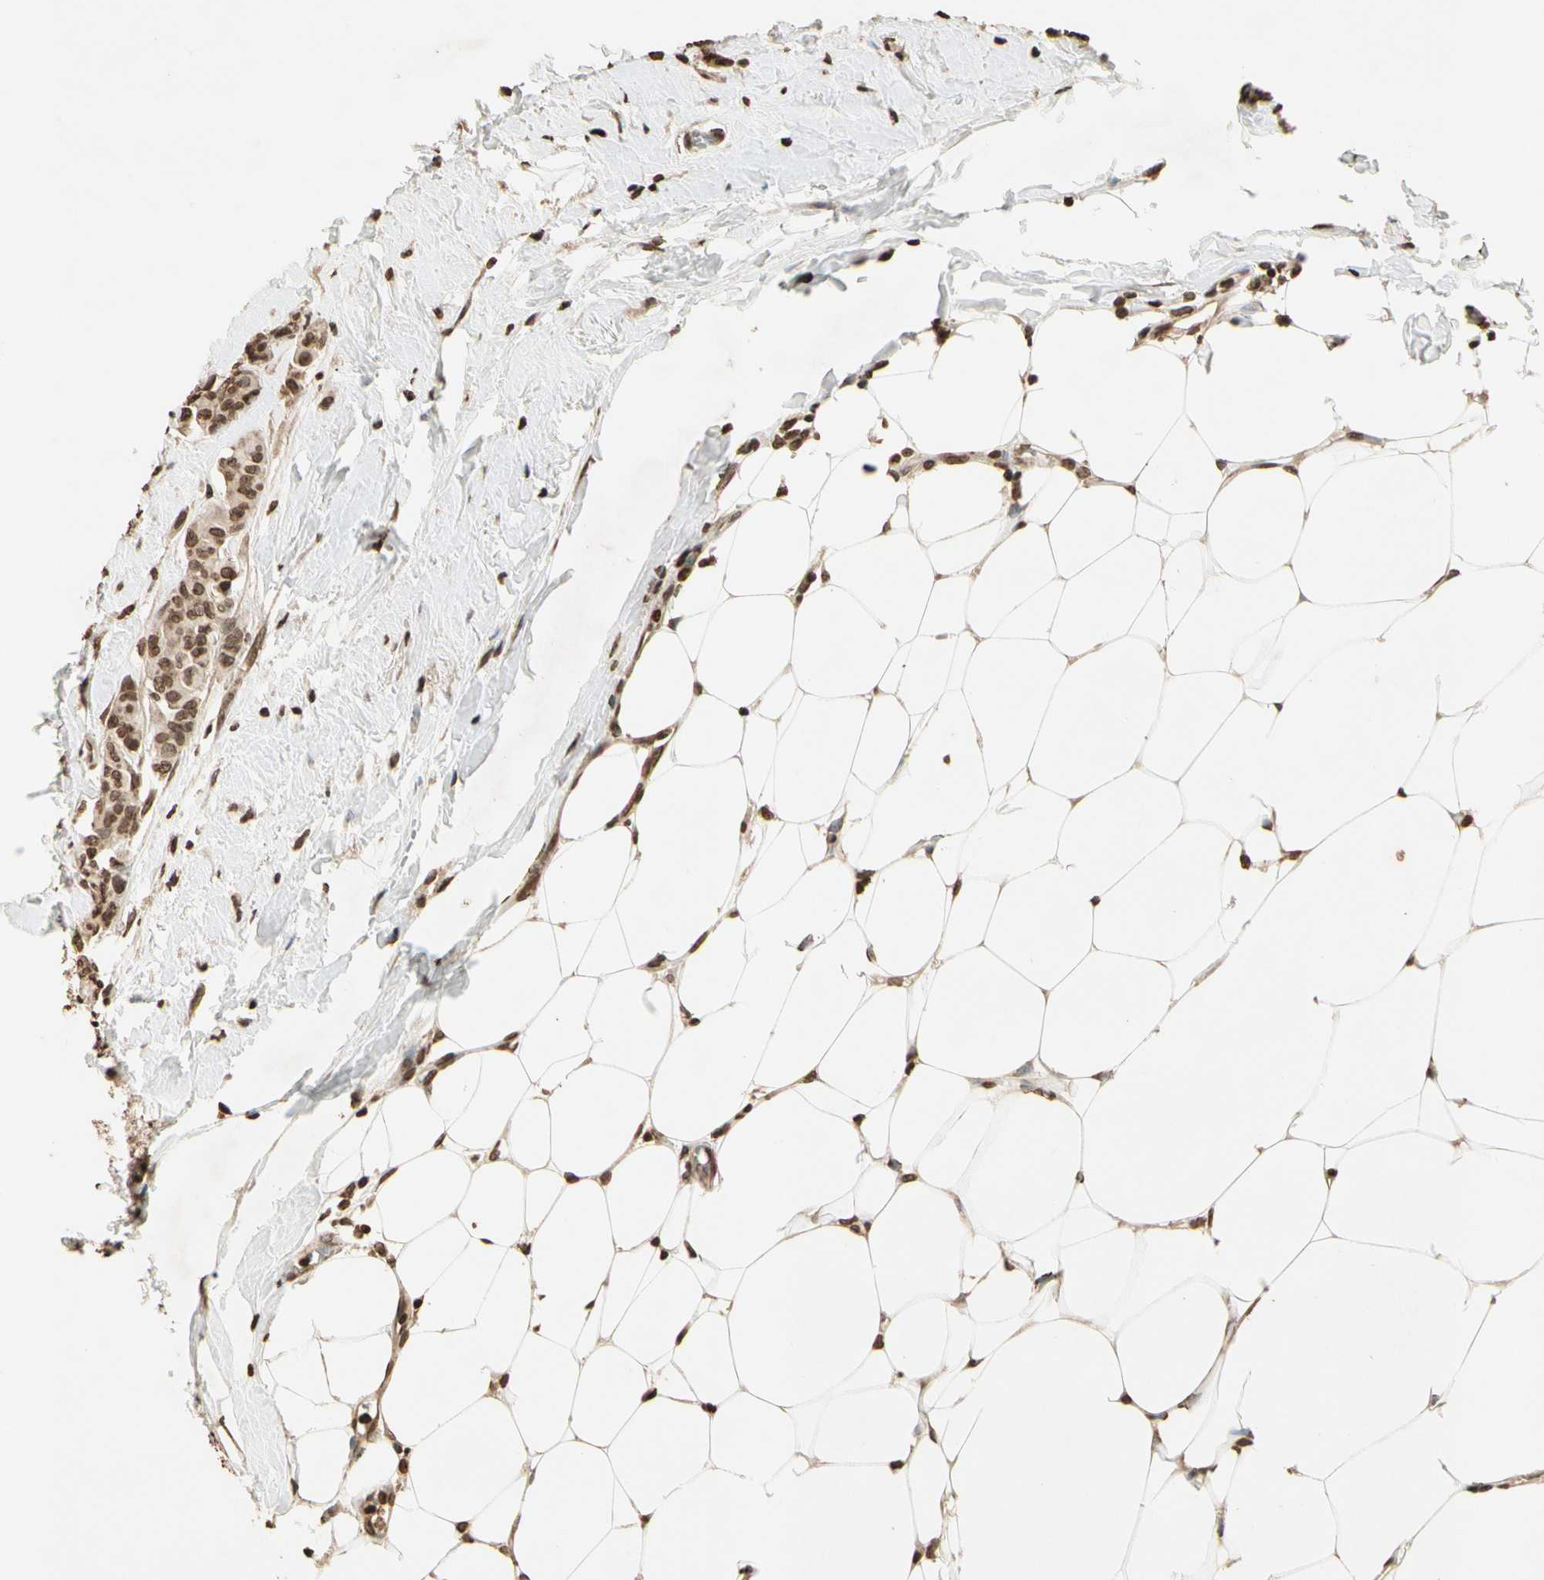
{"staining": {"intensity": "weak", "quantity": "25%-75%", "location": "cytoplasmic/membranous,nuclear"}, "tissue": "breast cancer", "cell_type": "Tumor cells", "image_type": "cancer", "snomed": [{"axis": "morphology", "description": "Normal tissue, NOS"}, {"axis": "morphology", "description": "Duct carcinoma"}, {"axis": "topography", "description": "Breast"}], "caption": "Human breast intraductal carcinoma stained for a protein (brown) exhibits weak cytoplasmic/membranous and nuclear positive expression in approximately 25%-75% of tumor cells.", "gene": "TOP1", "patient": {"sex": "female", "age": 40}}